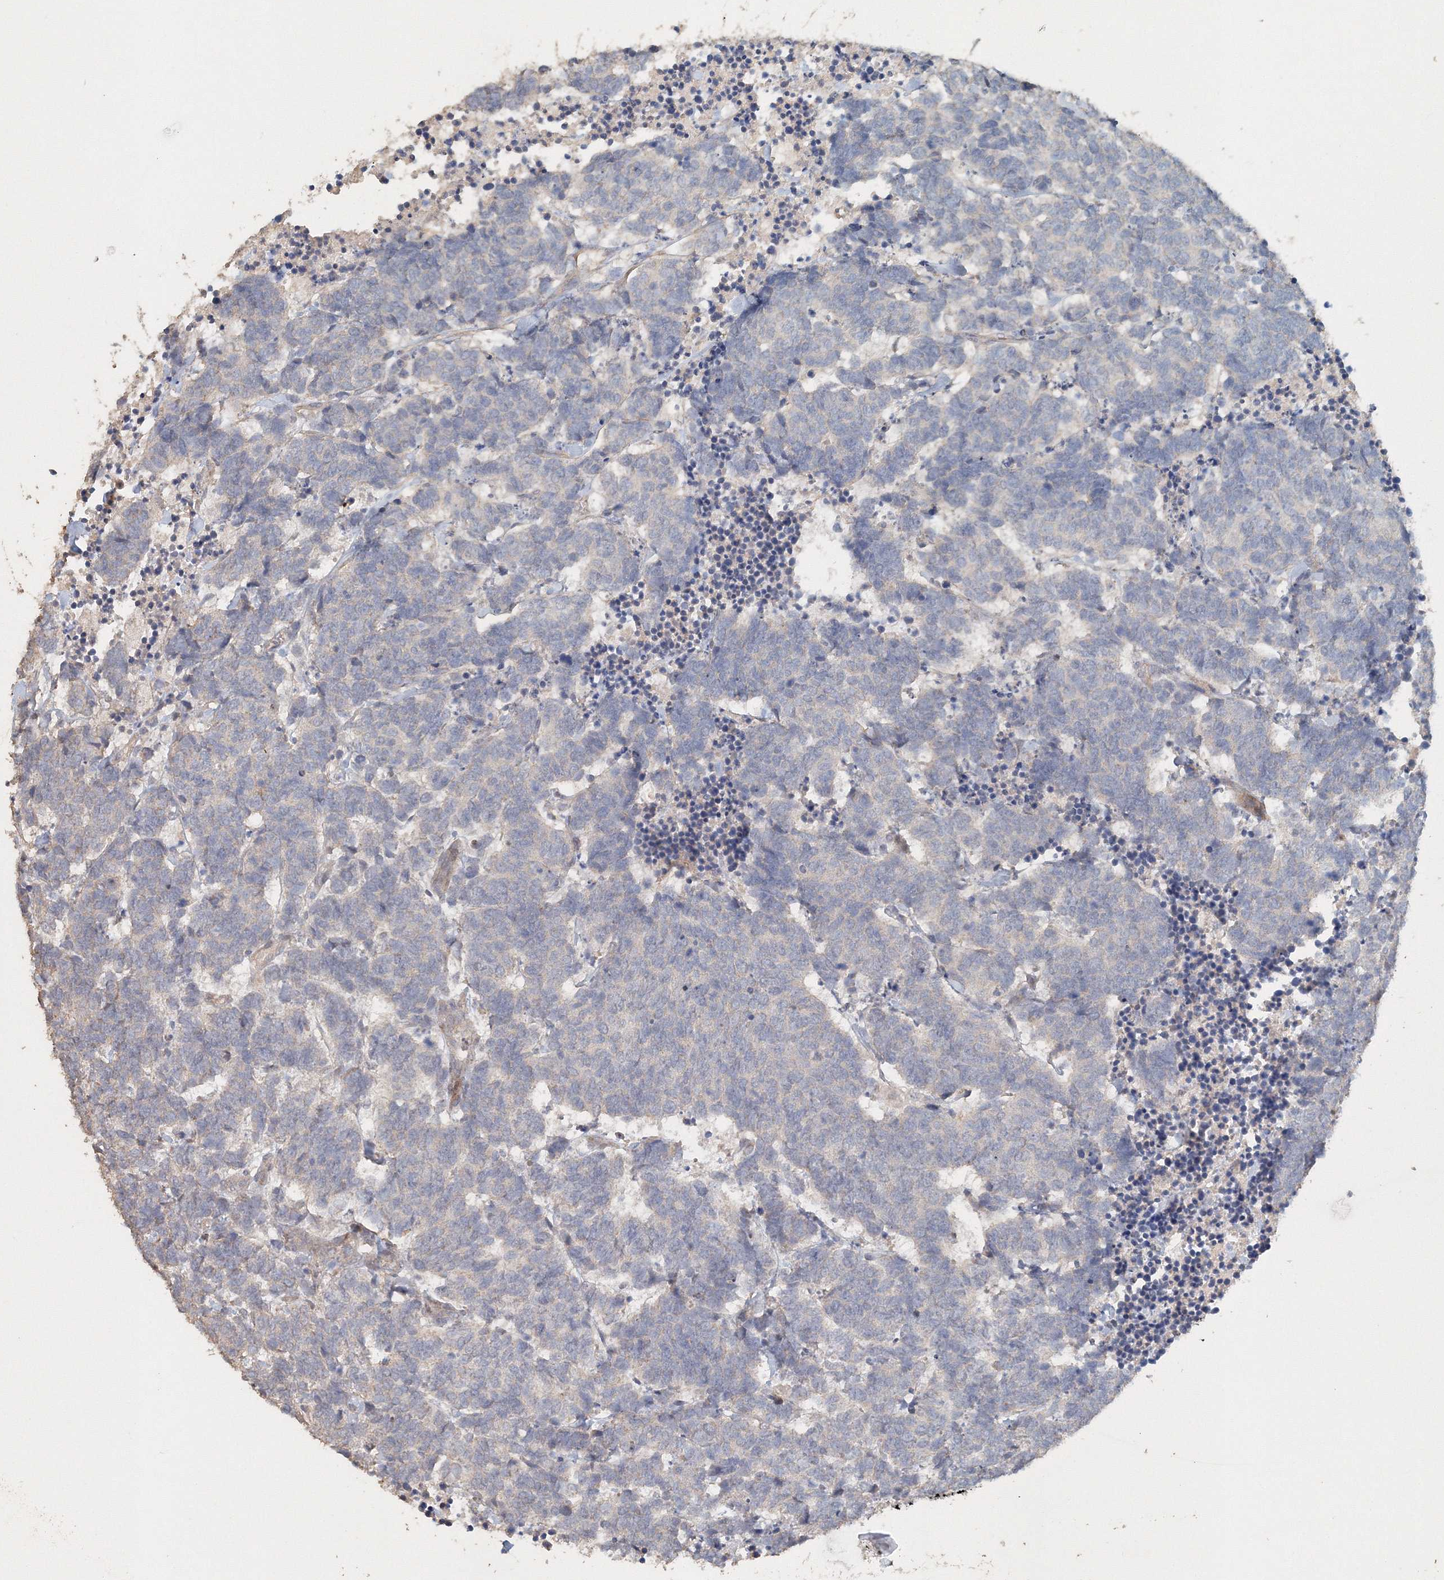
{"staining": {"intensity": "negative", "quantity": "none", "location": "none"}, "tissue": "carcinoid", "cell_type": "Tumor cells", "image_type": "cancer", "snomed": [{"axis": "morphology", "description": "Carcinoma, NOS"}, {"axis": "morphology", "description": "Carcinoid, malignant, NOS"}, {"axis": "topography", "description": "Urinary bladder"}], "caption": "A photomicrograph of human carcinoid is negative for staining in tumor cells.", "gene": "NALF2", "patient": {"sex": "male", "age": 57}}